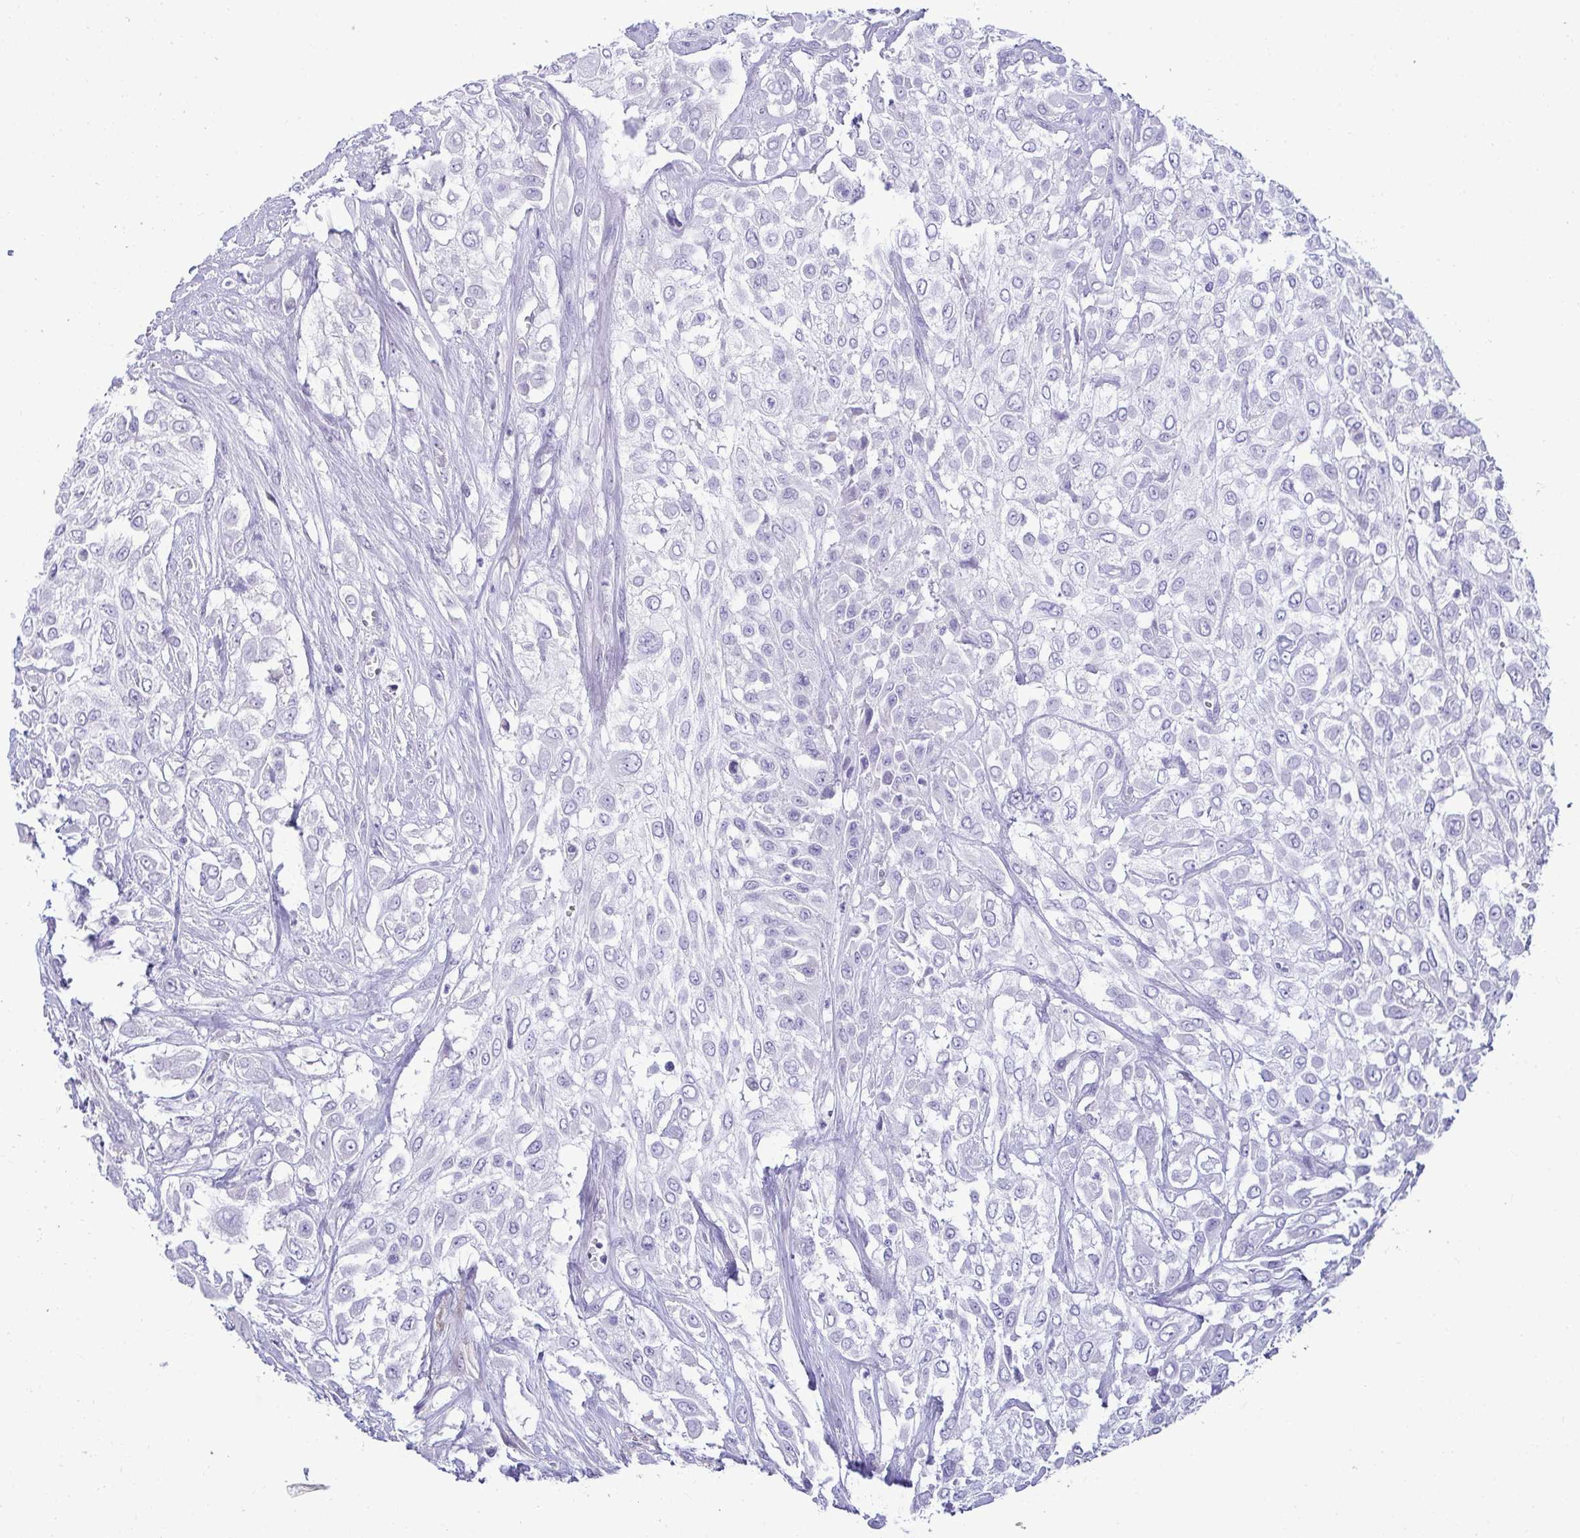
{"staining": {"intensity": "negative", "quantity": "none", "location": "none"}, "tissue": "urothelial cancer", "cell_type": "Tumor cells", "image_type": "cancer", "snomed": [{"axis": "morphology", "description": "Urothelial carcinoma, High grade"}, {"axis": "topography", "description": "Urinary bladder"}], "caption": "This is an immunohistochemistry histopathology image of high-grade urothelial carcinoma. There is no staining in tumor cells.", "gene": "HSPB6", "patient": {"sex": "male", "age": 57}}